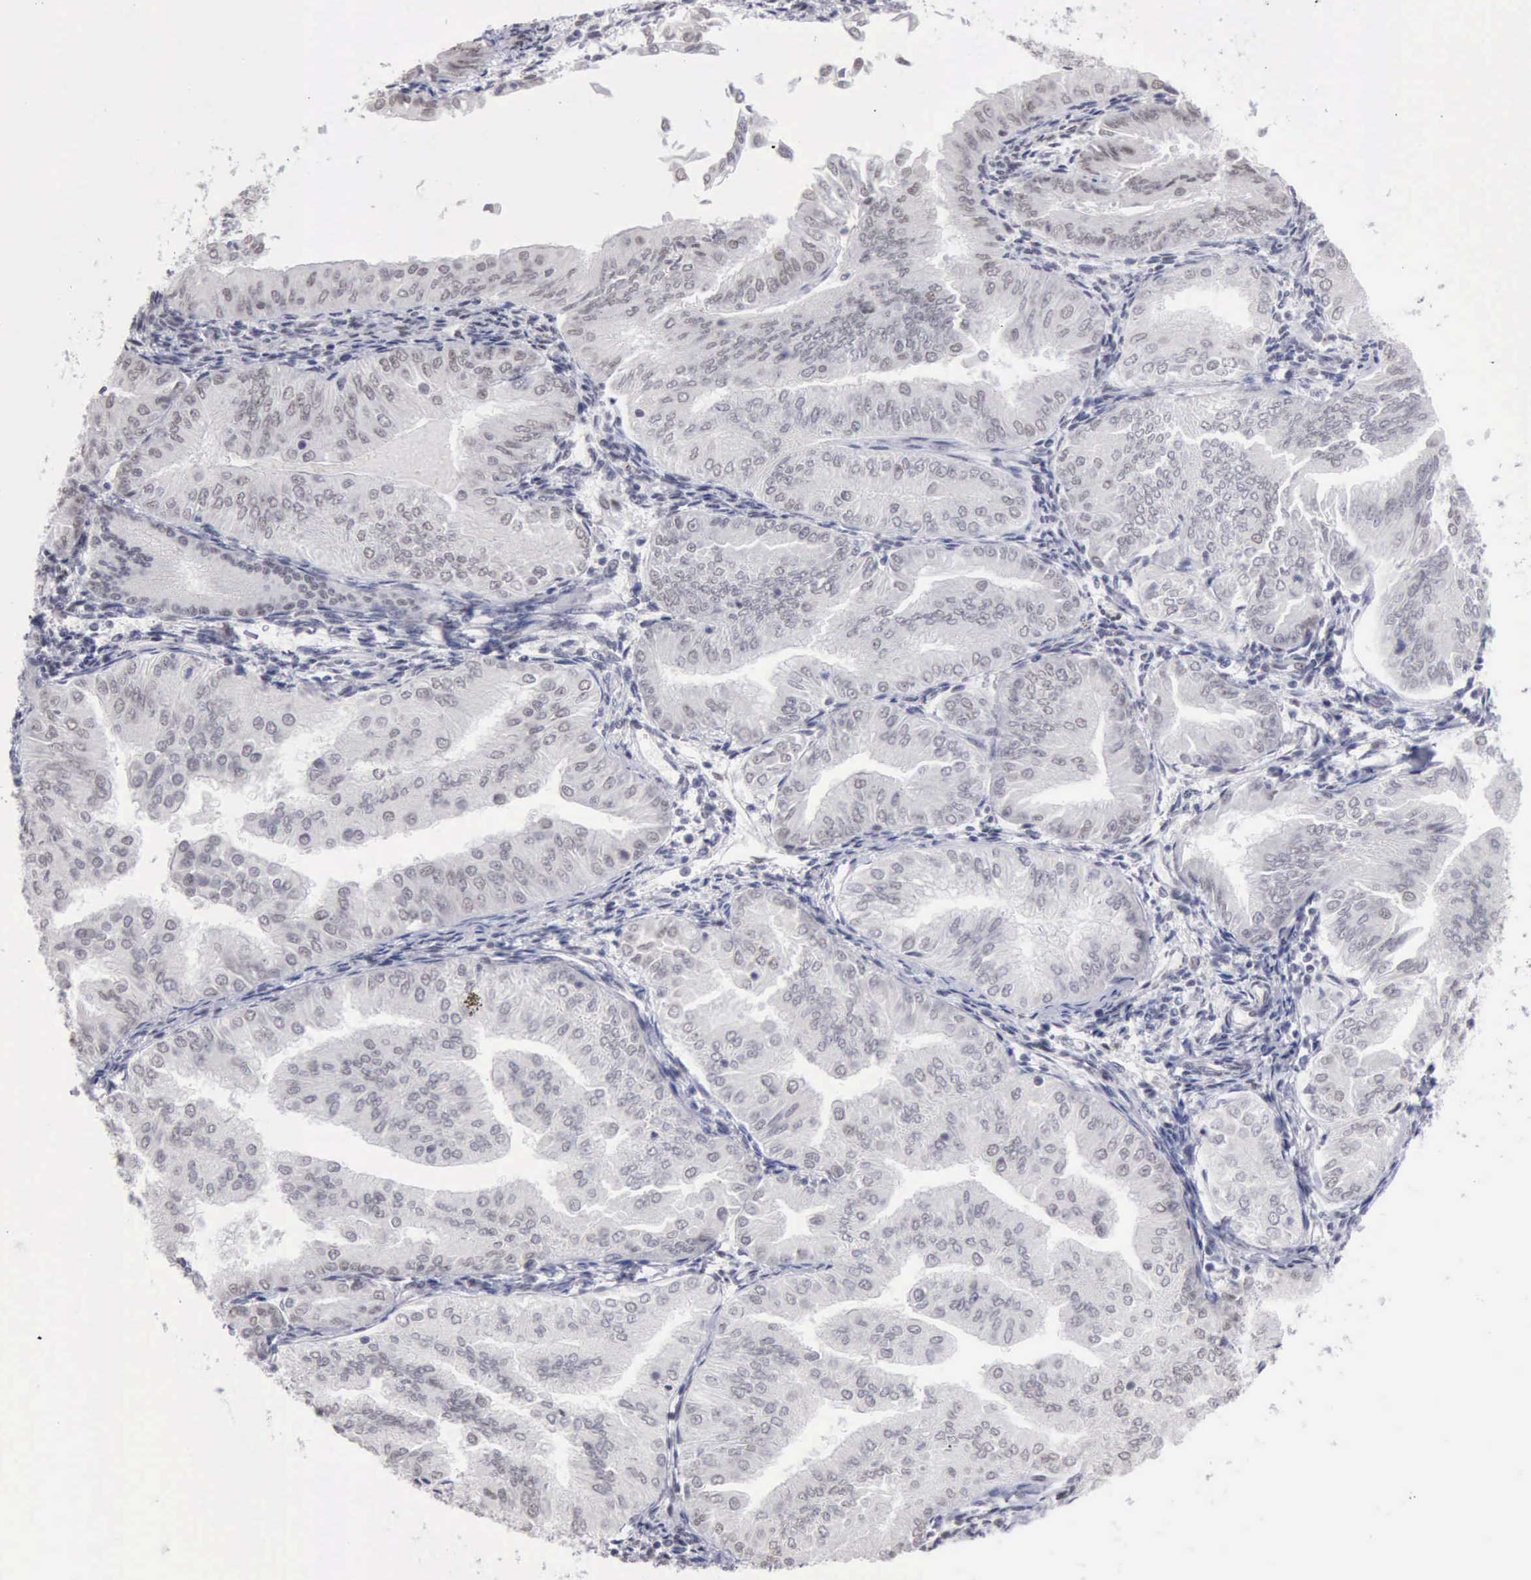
{"staining": {"intensity": "weak", "quantity": "<25%", "location": "nuclear"}, "tissue": "endometrial cancer", "cell_type": "Tumor cells", "image_type": "cancer", "snomed": [{"axis": "morphology", "description": "Adenocarcinoma, NOS"}, {"axis": "topography", "description": "Endometrium"}], "caption": "High power microscopy micrograph of an immunohistochemistry photomicrograph of endometrial adenocarcinoma, revealing no significant staining in tumor cells.", "gene": "TAF1", "patient": {"sex": "female", "age": 53}}